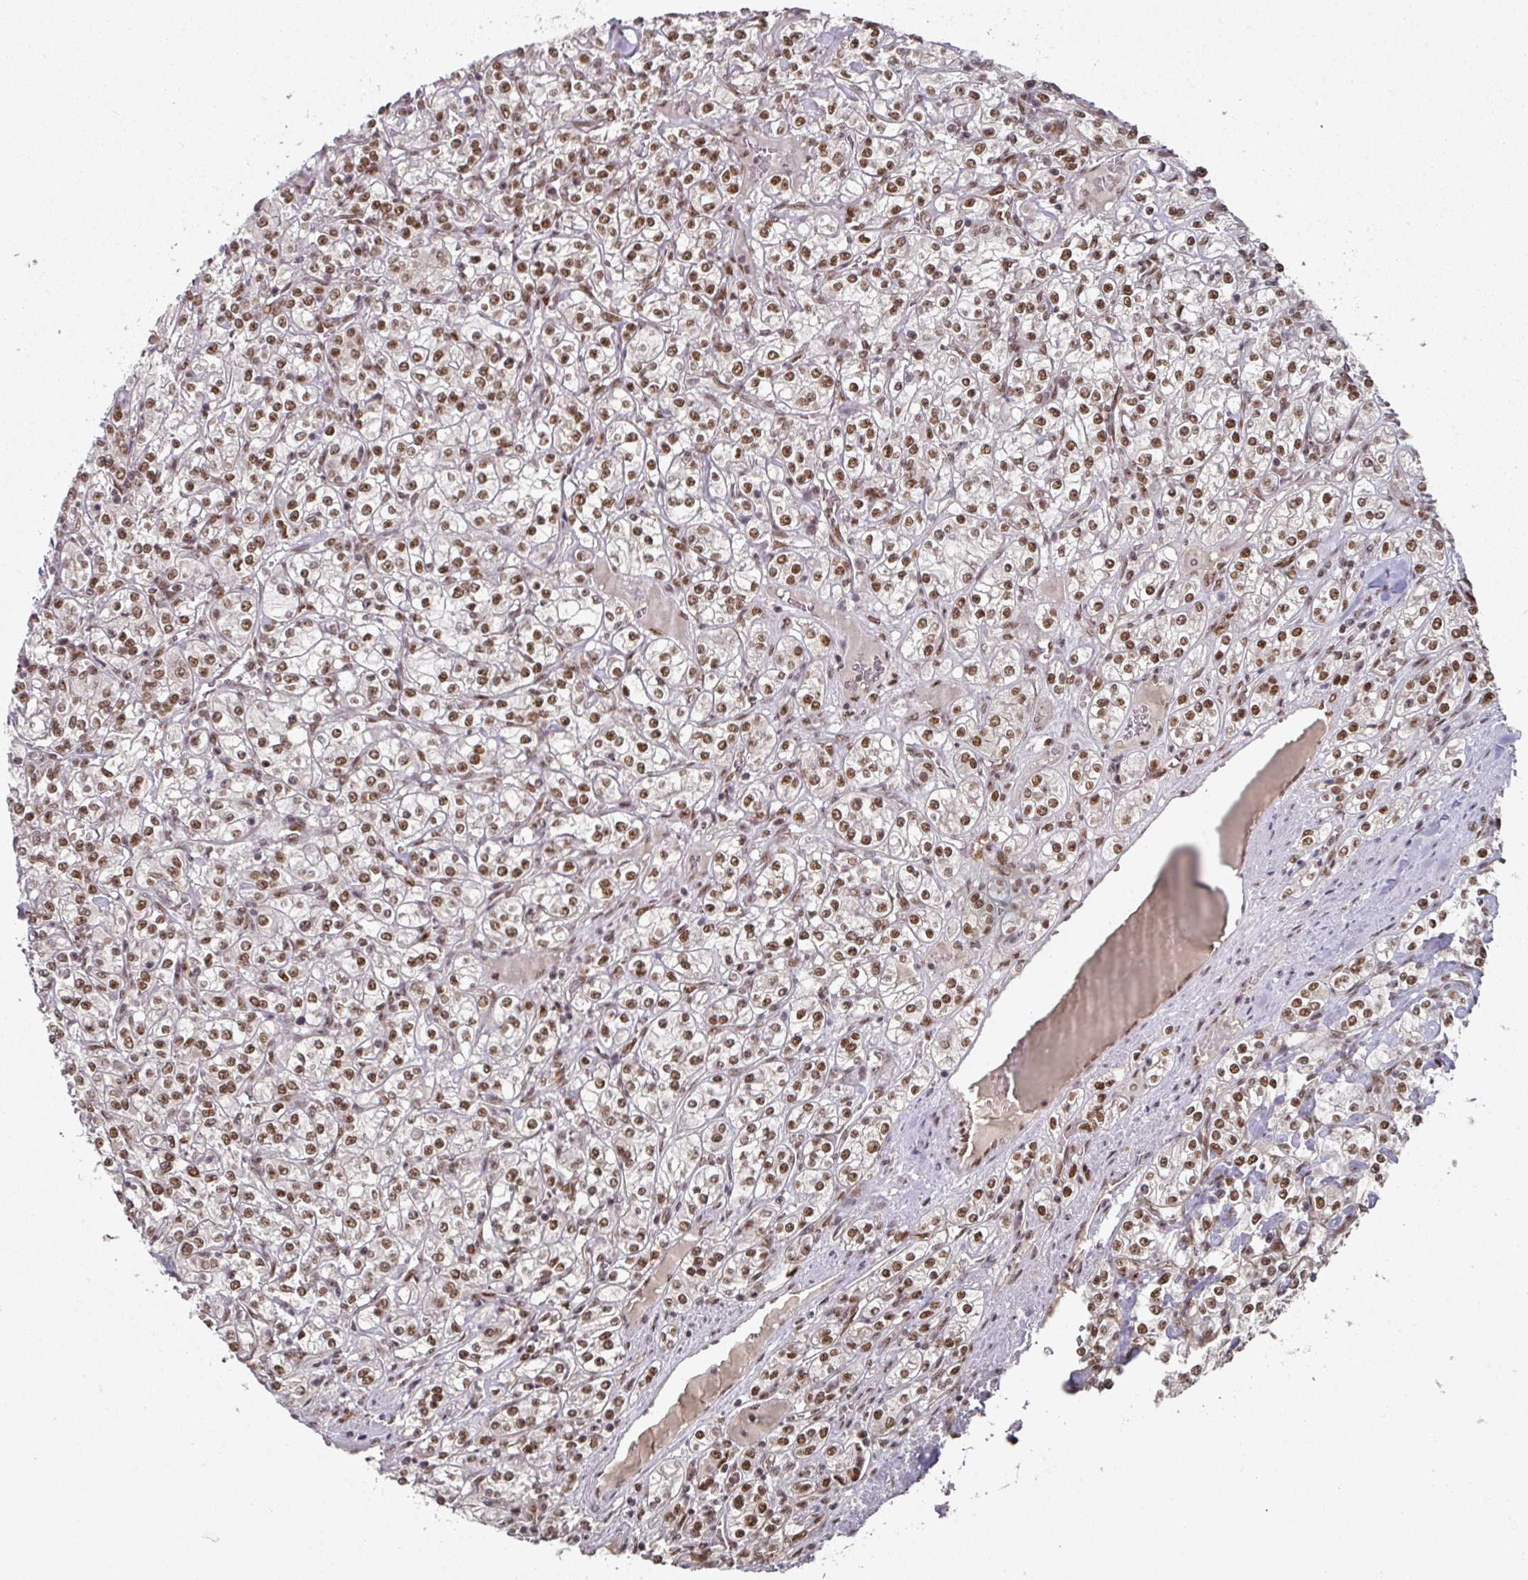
{"staining": {"intensity": "moderate", "quantity": ">75%", "location": "nuclear"}, "tissue": "renal cancer", "cell_type": "Tumor cells", "image_type": "cancer", "snomed": [{"axis": "morphology", "description": "Adenocarcinoma, NOS"}, {"axis": "topography", "description": "Kidney"}], "caption": "A high-resolution image shows IHC staining of adenocarcinoma (renal), which demonstrates moderate nuclear staining in approximately >75% of tumor cells.", "gene": "MEPCE", "patient": {"sex": "male", "age": 77}}